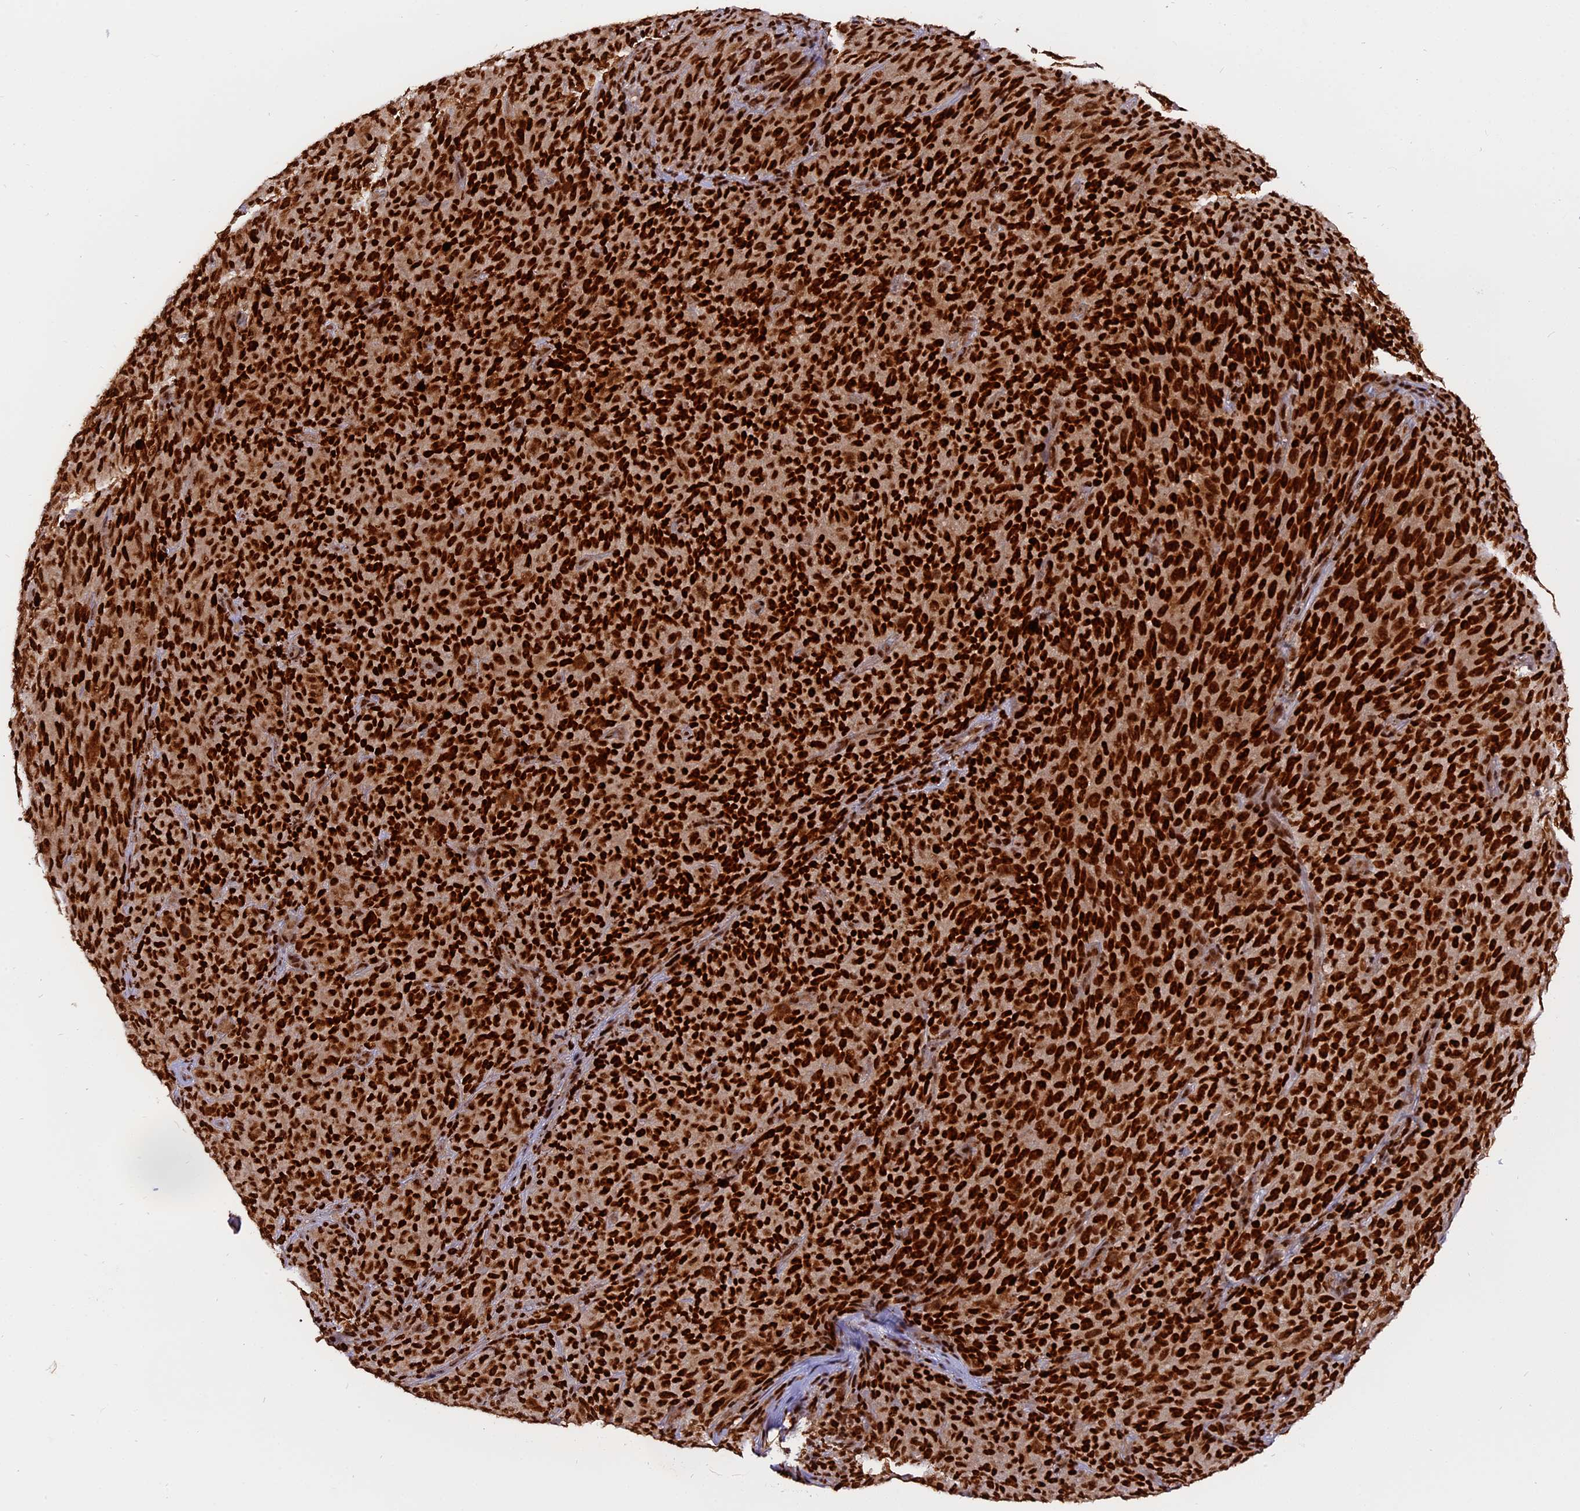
{"staining": {"intensity": "strong", "quantity": ">75%", "location": "nuclear"}, "tissue": "melanoma", "cell_type": "Tumor cells", "image_type": "cancer", "snomed": [{"axis": "morphology", "description": "Malignant melanoma, NOS"}, {"axis": "topography", "description": "Skin"}], "caption": "Immunohistochemistry (IHC) micrograph of neoplastic tissue: malignant melanoma stained using immunohistochemistry displays high levels of strong protein expression localized specifically in the nuclear of tumor cells, appearing as a nuclear brown color.", "gene": "RAMAC", "patient": {"sex": "female", "age": 82}}